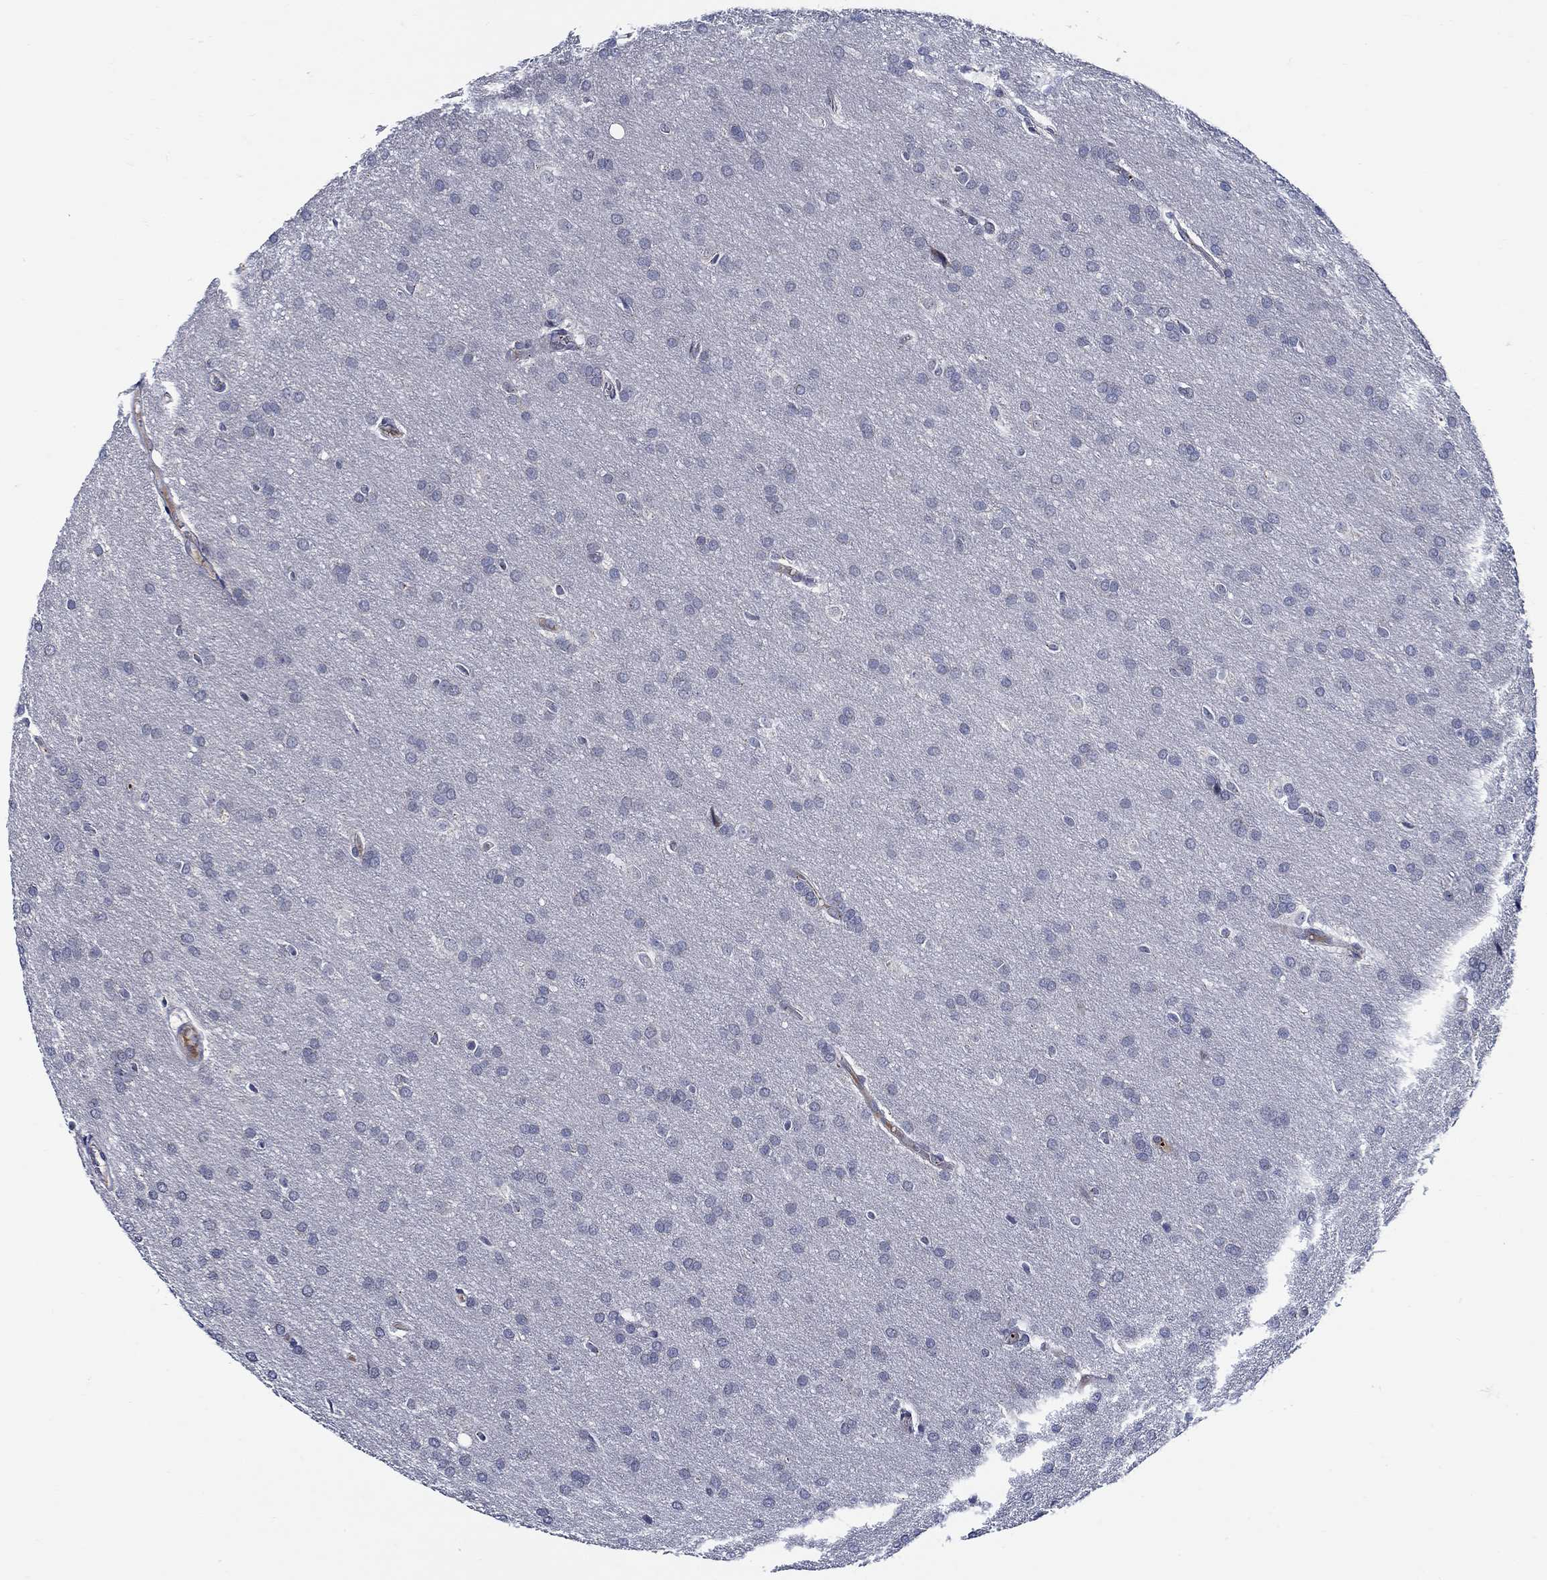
{"staining": {"intensity": "negative", "quantity": "none", "location": "none"}, "tissue": "glioma", "cell_type": "Tumor cells", "image_type": "cancer", "snomed": [{"axis": "morphology", "description": "Glioma, malignant, Low grade"}, {"axis": "topography", "description": "Brain"}], "caption": "IHC histopathology image of neoplastic tissue: human malignant glioma (low-grade) stained with DAB (3,3'-diaminobenzidine) shows no significant protein staining in tumor cells. Nuclei are stained in blue.", "gene": "ALOX12", "patient": {"sex": "female", "age": 32}}